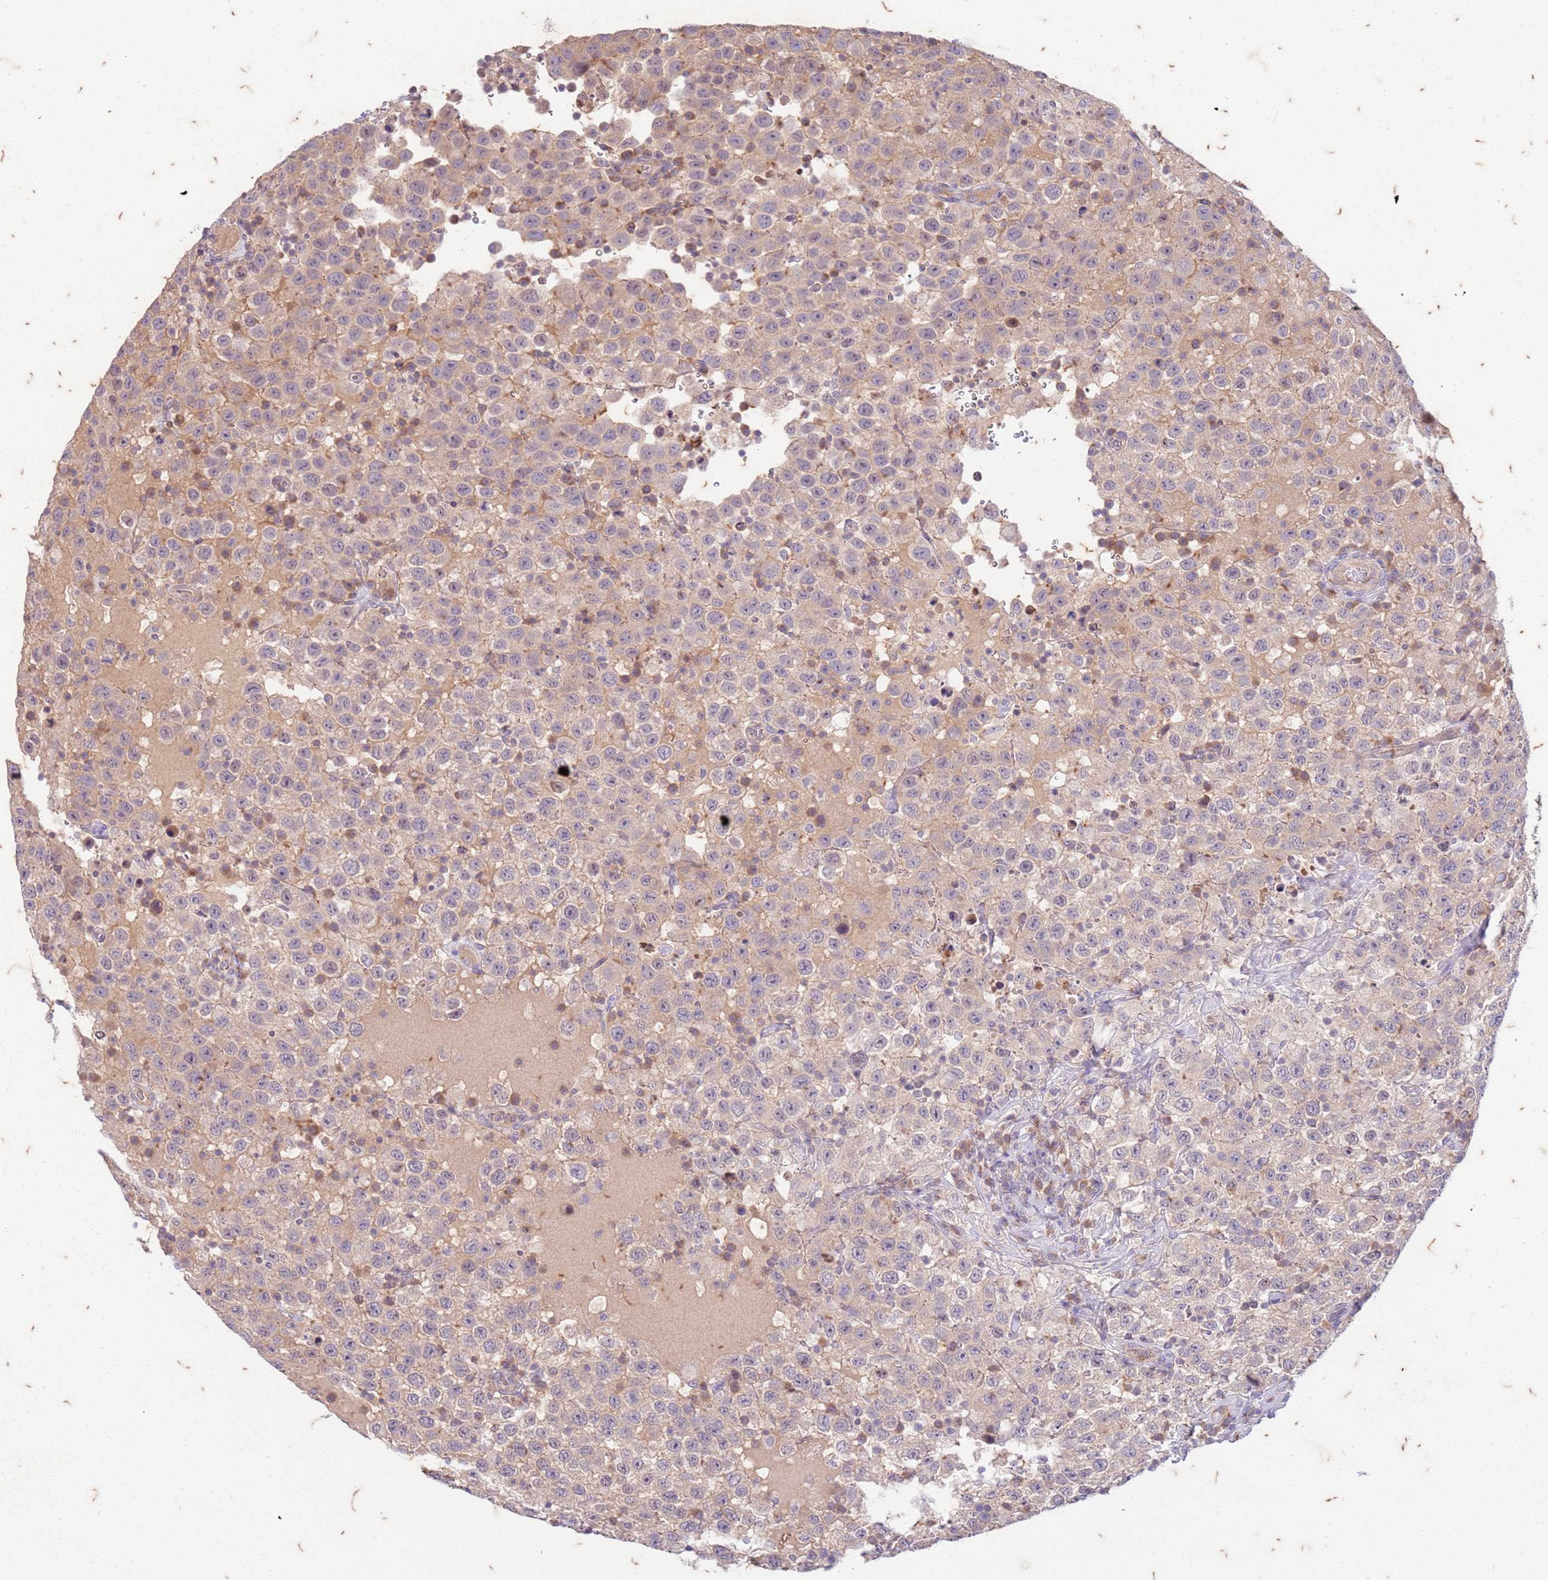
{"staining": {"intensity": "negative", "quantity": "none", "location": "none"}, "tissue": "testis cancer", "cell_type": "Tumor cells", "image_type": "cancer", "snomed": [{"axis": "morphology", "description": "Seminoma, NOS"}, {"axis": "topography", "description": "Testis"}], "caption": "A histopathology image of seminoma (testis) stained for a protein displays no brown staining in tumor cells.", "gene": "RAPGEF3", "patient": {"sex": "male", "age": 41}}